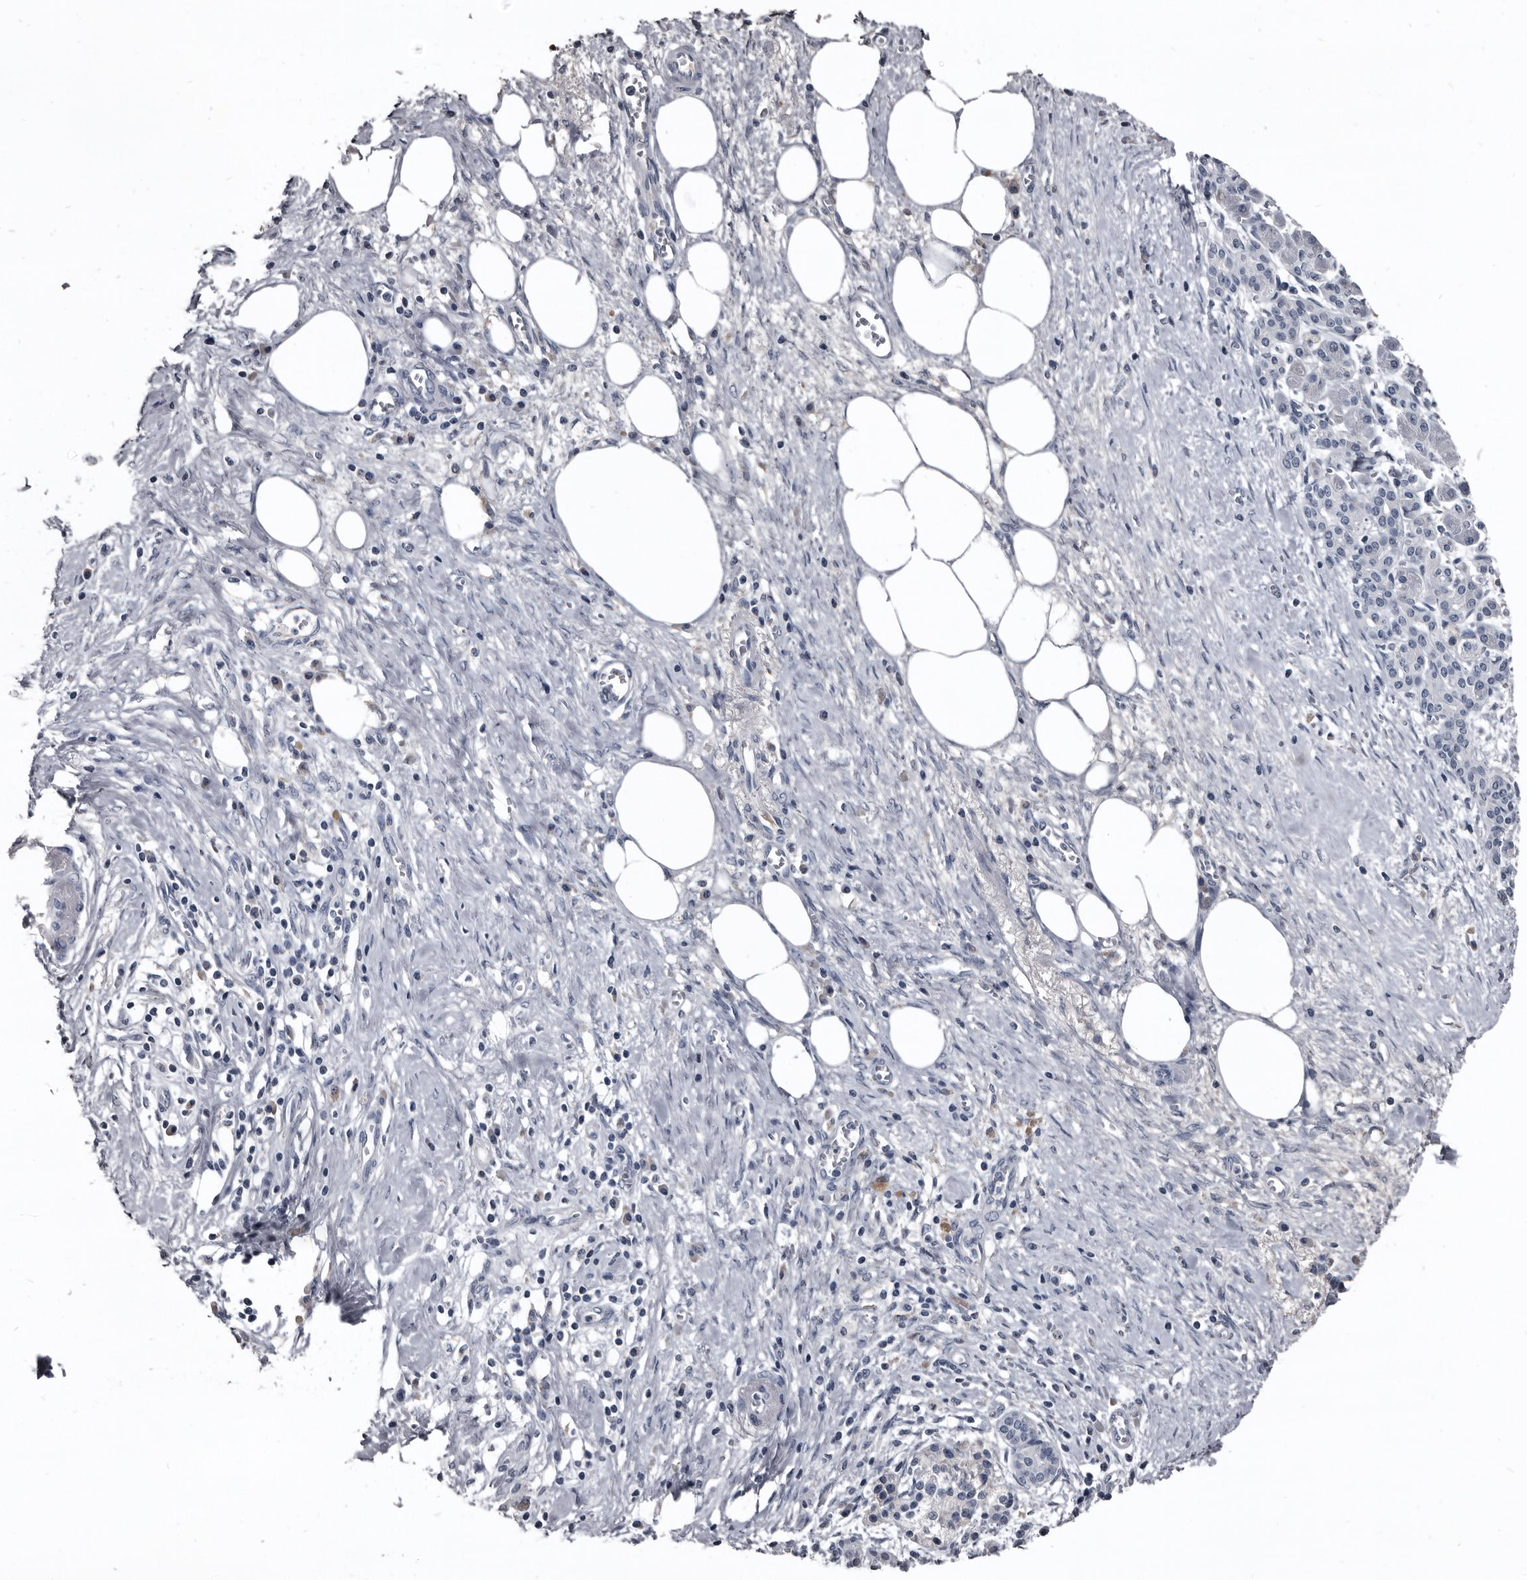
{"staining": {"intensity": "negative", "quantity": "none", "location": "none"}, "tissue": "pancreatic cancer", "cell_type": "Tumor cells", "image_type": "cancer", "snomed": [{"axis": "morphology", "description": "Adenocarcinoma, NOS"}, {"axis": "topography", "description": "Pancreas"}], "caption": "This is a image of IHC staining of pancreatic cancer, which shows no staining in tumor cells. (Brightfield microscopy of DAB (3,3'-diaminobenzidine) immunohistochemistry (IHC) at high magnification).", "gene": "GREB1", "patient": {"sex": "female", "age": 70}}